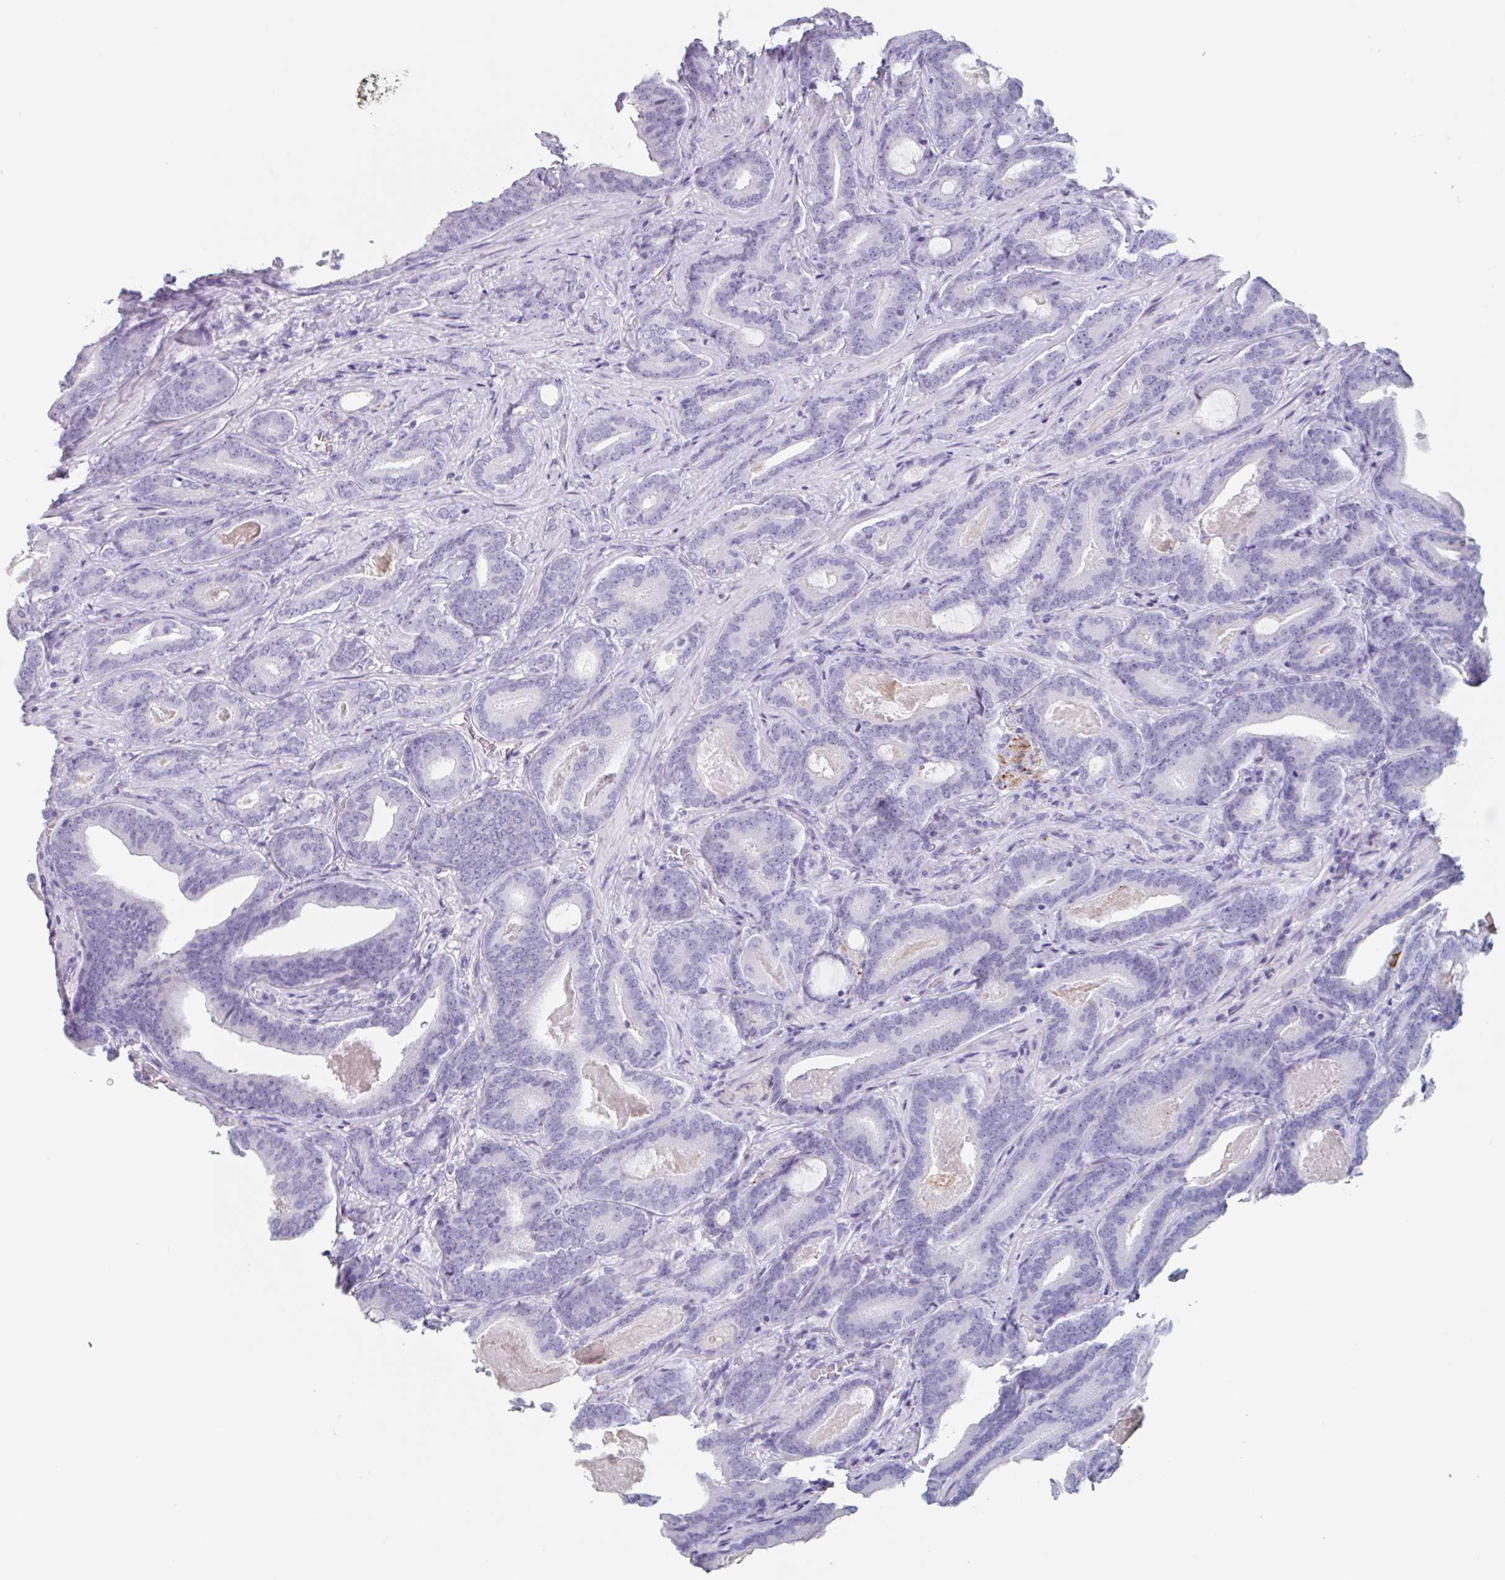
{"staining": {"intensity": "negative", "quantity": "none", "location": "none"}, "tissue": "prostate cancer", "cell_type": "Tumor cells", "image_type": "cancer", "snomed": [{"axis": "morphology", "description": "Adenocarcinoma, Low grade"}, {"axis": "topography", "description": "Prostate and seminal vesicle, NOS"}], "caption": "There is no significant staining in tumor cells of prostate cancer.", "gene": "EMC4", "patient": {"sex": "male", "age": 61}}